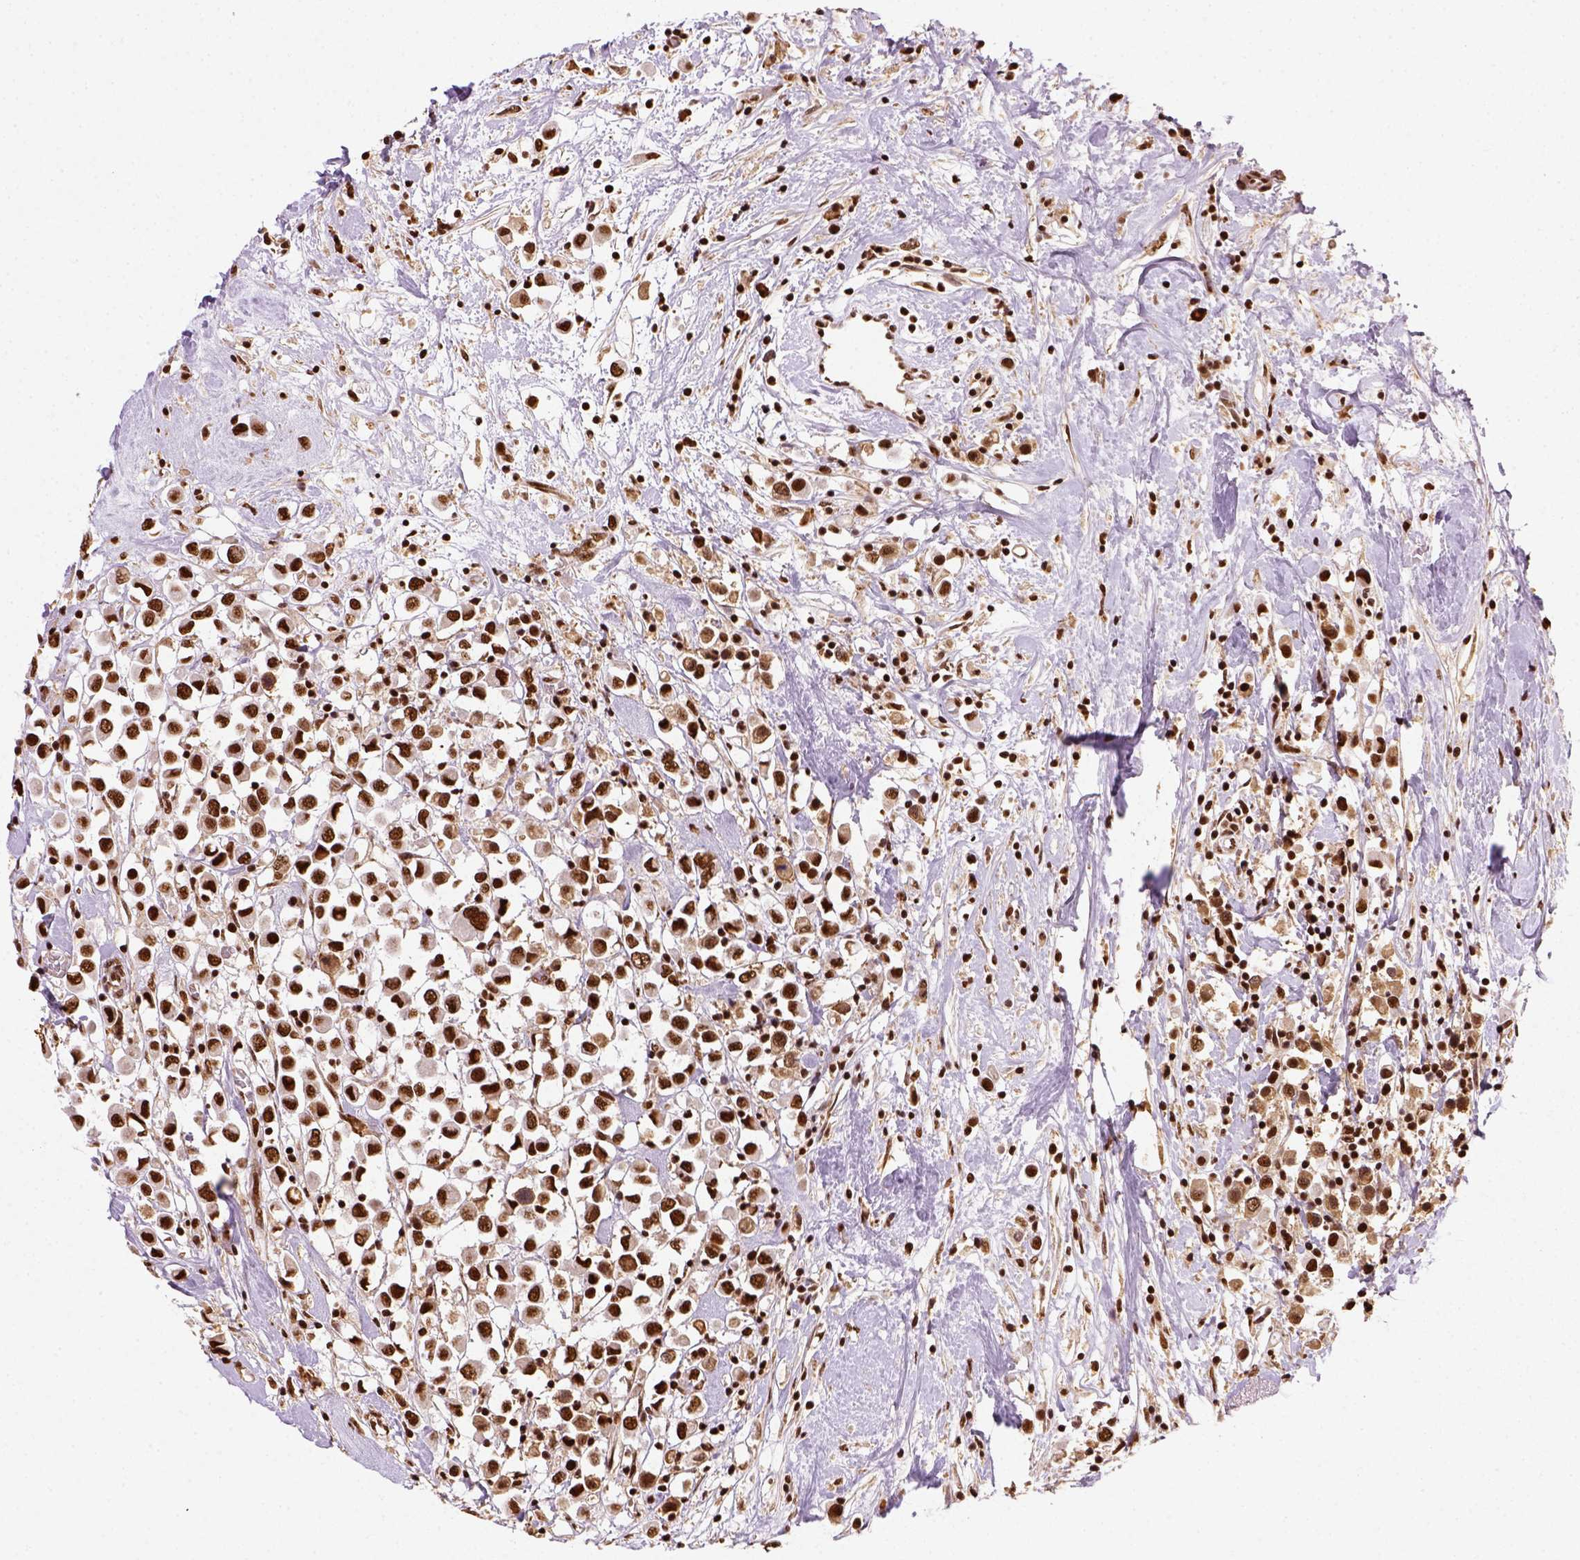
{"staining": {"intensity": "strong", "quantity": ">75%", "location": "nuclear"}, "tissue": "breast cancer", "cell_type": "Tumor cells", "image_type": "cancer", "snomed": [{"axis": "morphology", "description": "Duct carcinoma"}, {"axis": "topography", "description": "Breast"}], "caption": "Tumor cells show high levels of strong nuclear staining in about >75% of cells in breast cancer (invasive ductal carcinoma). The staining was performed using DAB, with brown indicating positive protein expression. Nuclei are stained blue with hematoxylin.", "gene": "CCAR1", "patient": {"sex": "female", "age": 61}}